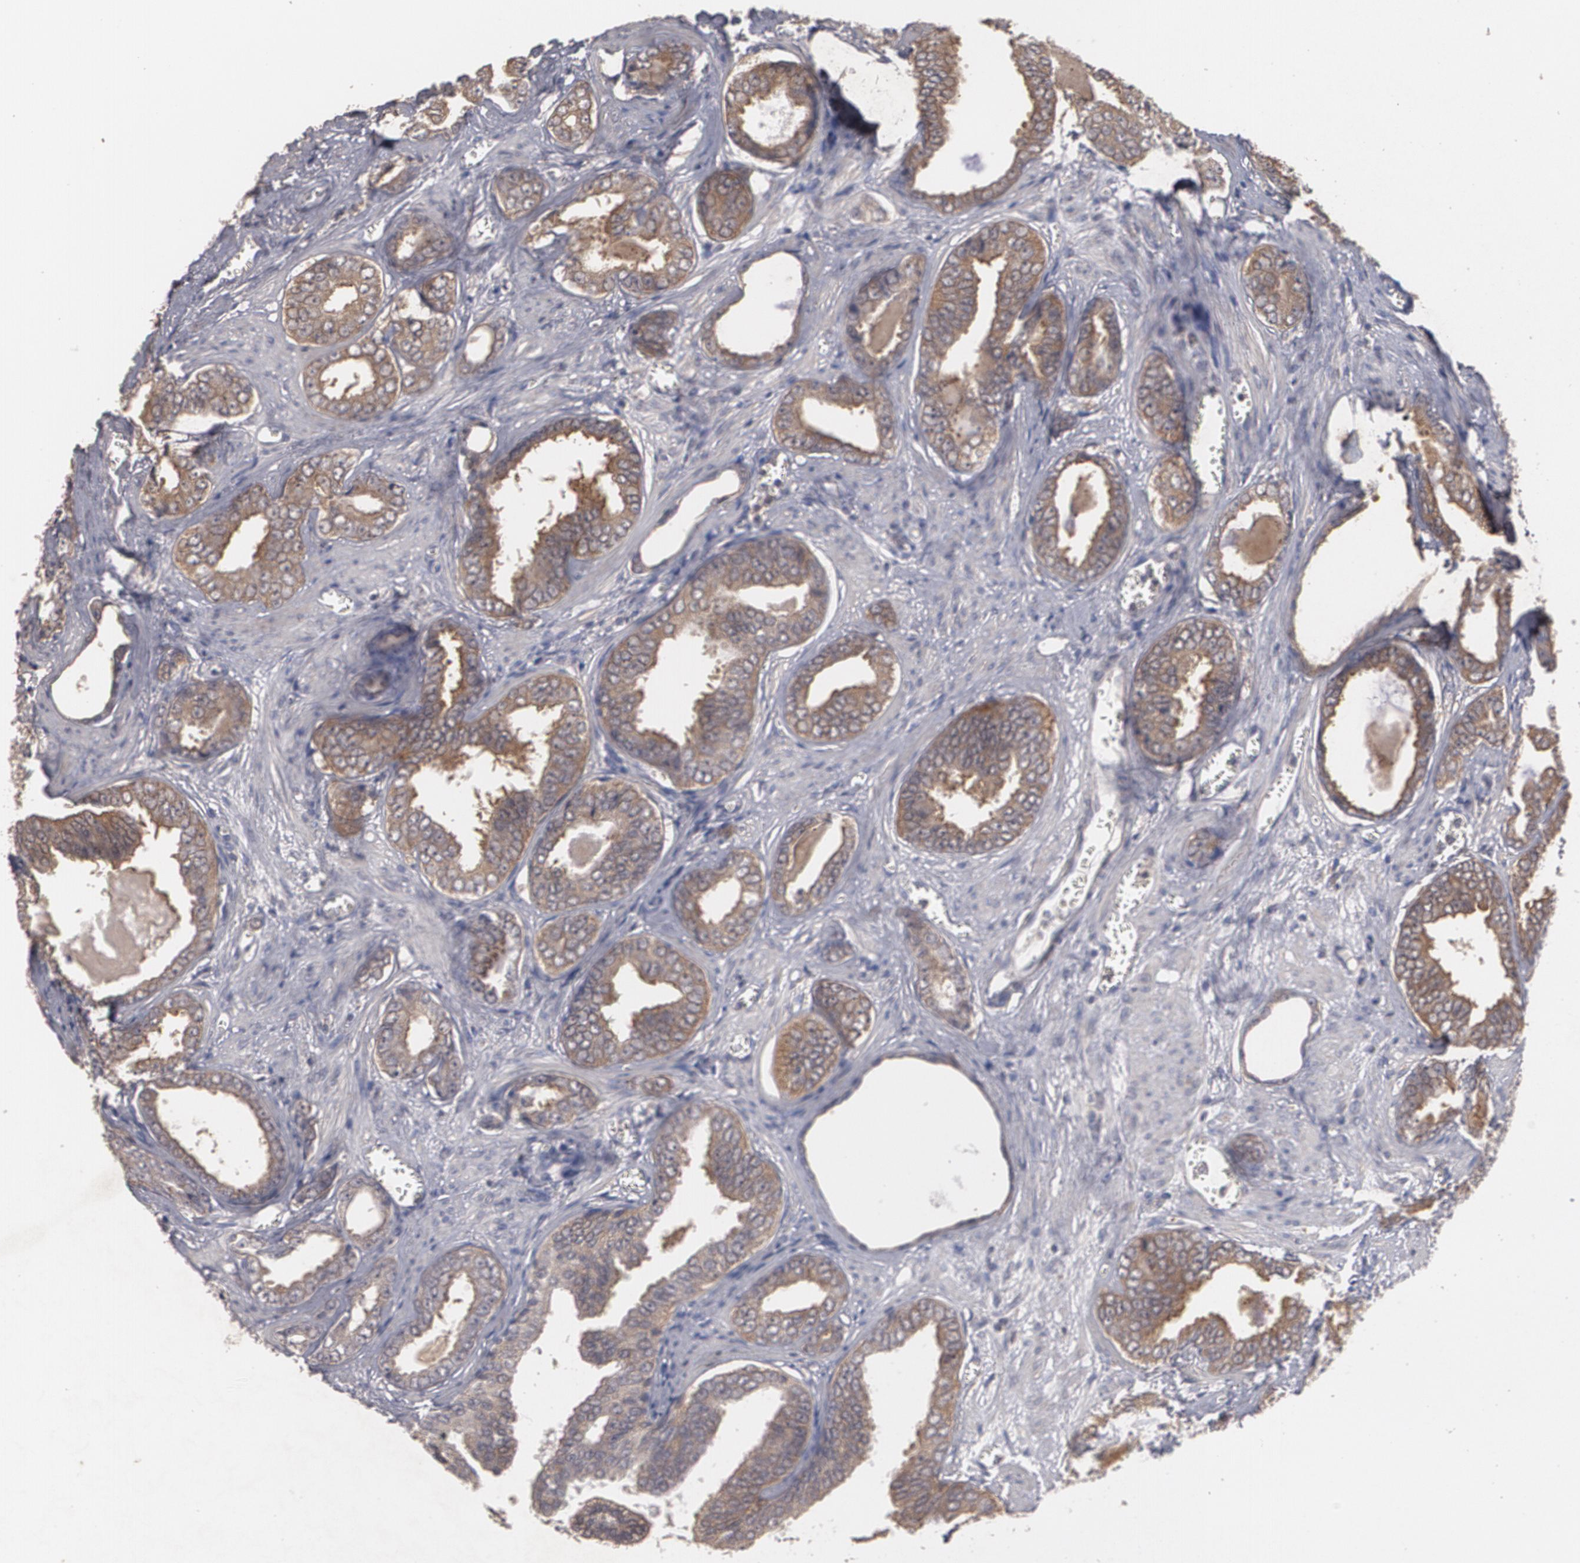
{"staining": {"intensity": "strong", "quantity": ">75%", "location": "cytoplasmic/membranous"}, "tissue": "prostate cancer", "cell_type": "Tumor cells", "image_type": "cancer", "snomed": [{"axis": "morphology", "description": "Adenocarcinoma, Medium grade"}, {"axis": "topography", "description": "Prostate"}], "caption": "Prostate cancer stained with a protein marker demonstrates strong staining in tumor cells.", "gene": "ARF6", "patient": {"sex": "male", "age": 79}}